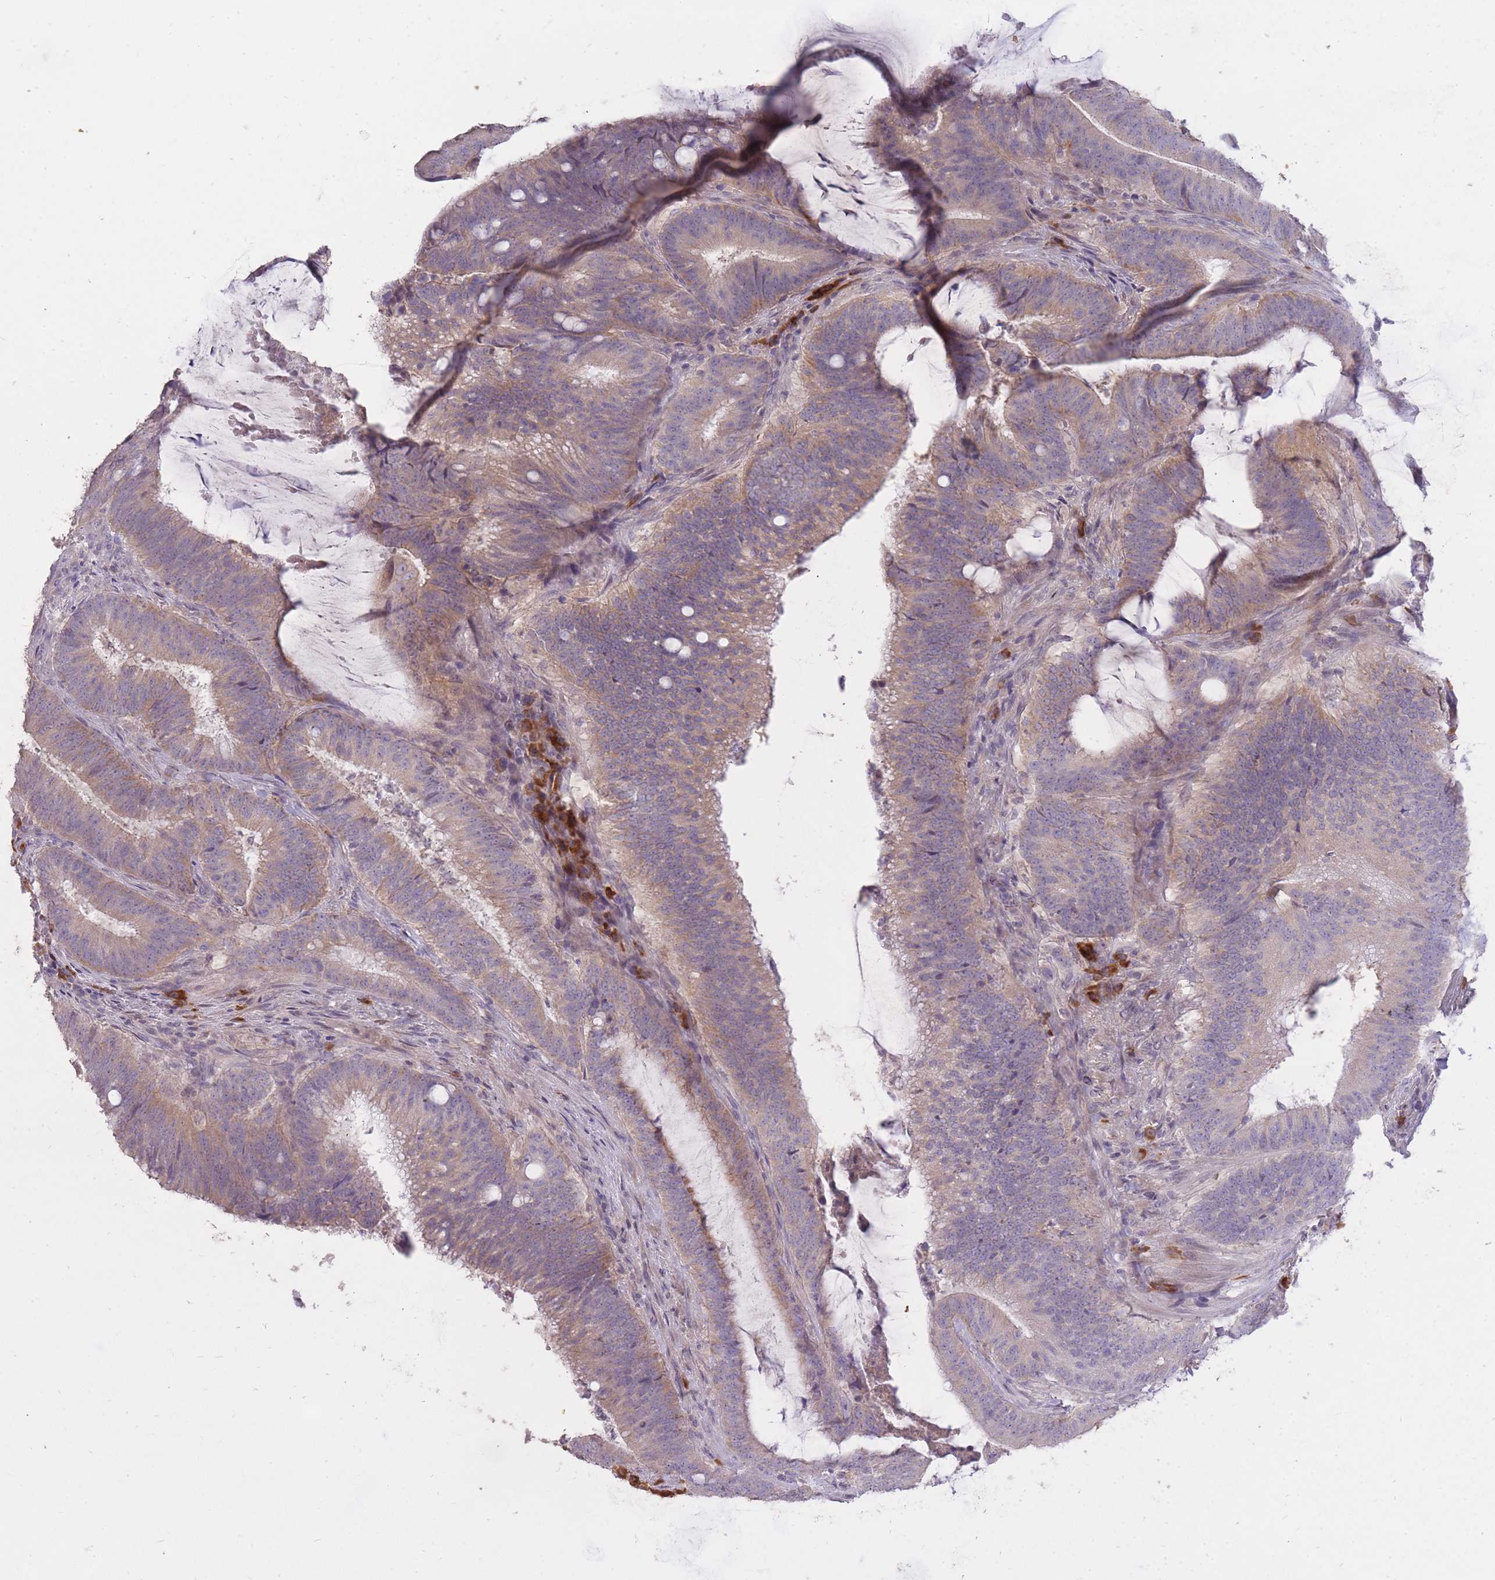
{"staining": {"intensity": "moderate", "quantity": "25%-75%", "location": "cytoplasmic/membranous"}, "tissue": "colorectal cancer", "cell_type": "Tumor cells", "image_type": "cancer", "snomed": [{"axis": "morphology", "description": "Adenocarcinoma, NOS"}, {"axis": "topography", "description": "Colon"}], "caption": "IHC (DAB (3,3'-diaminobenzidine)) staining of adenocarcinoma (colorectal) demonstrates moderate cytoplasmic/membranous protein positivity in approximately 25%-75% of tumor cells.", "gene": "FRG2C", "patient": {"sex": "female", "age": 43}}